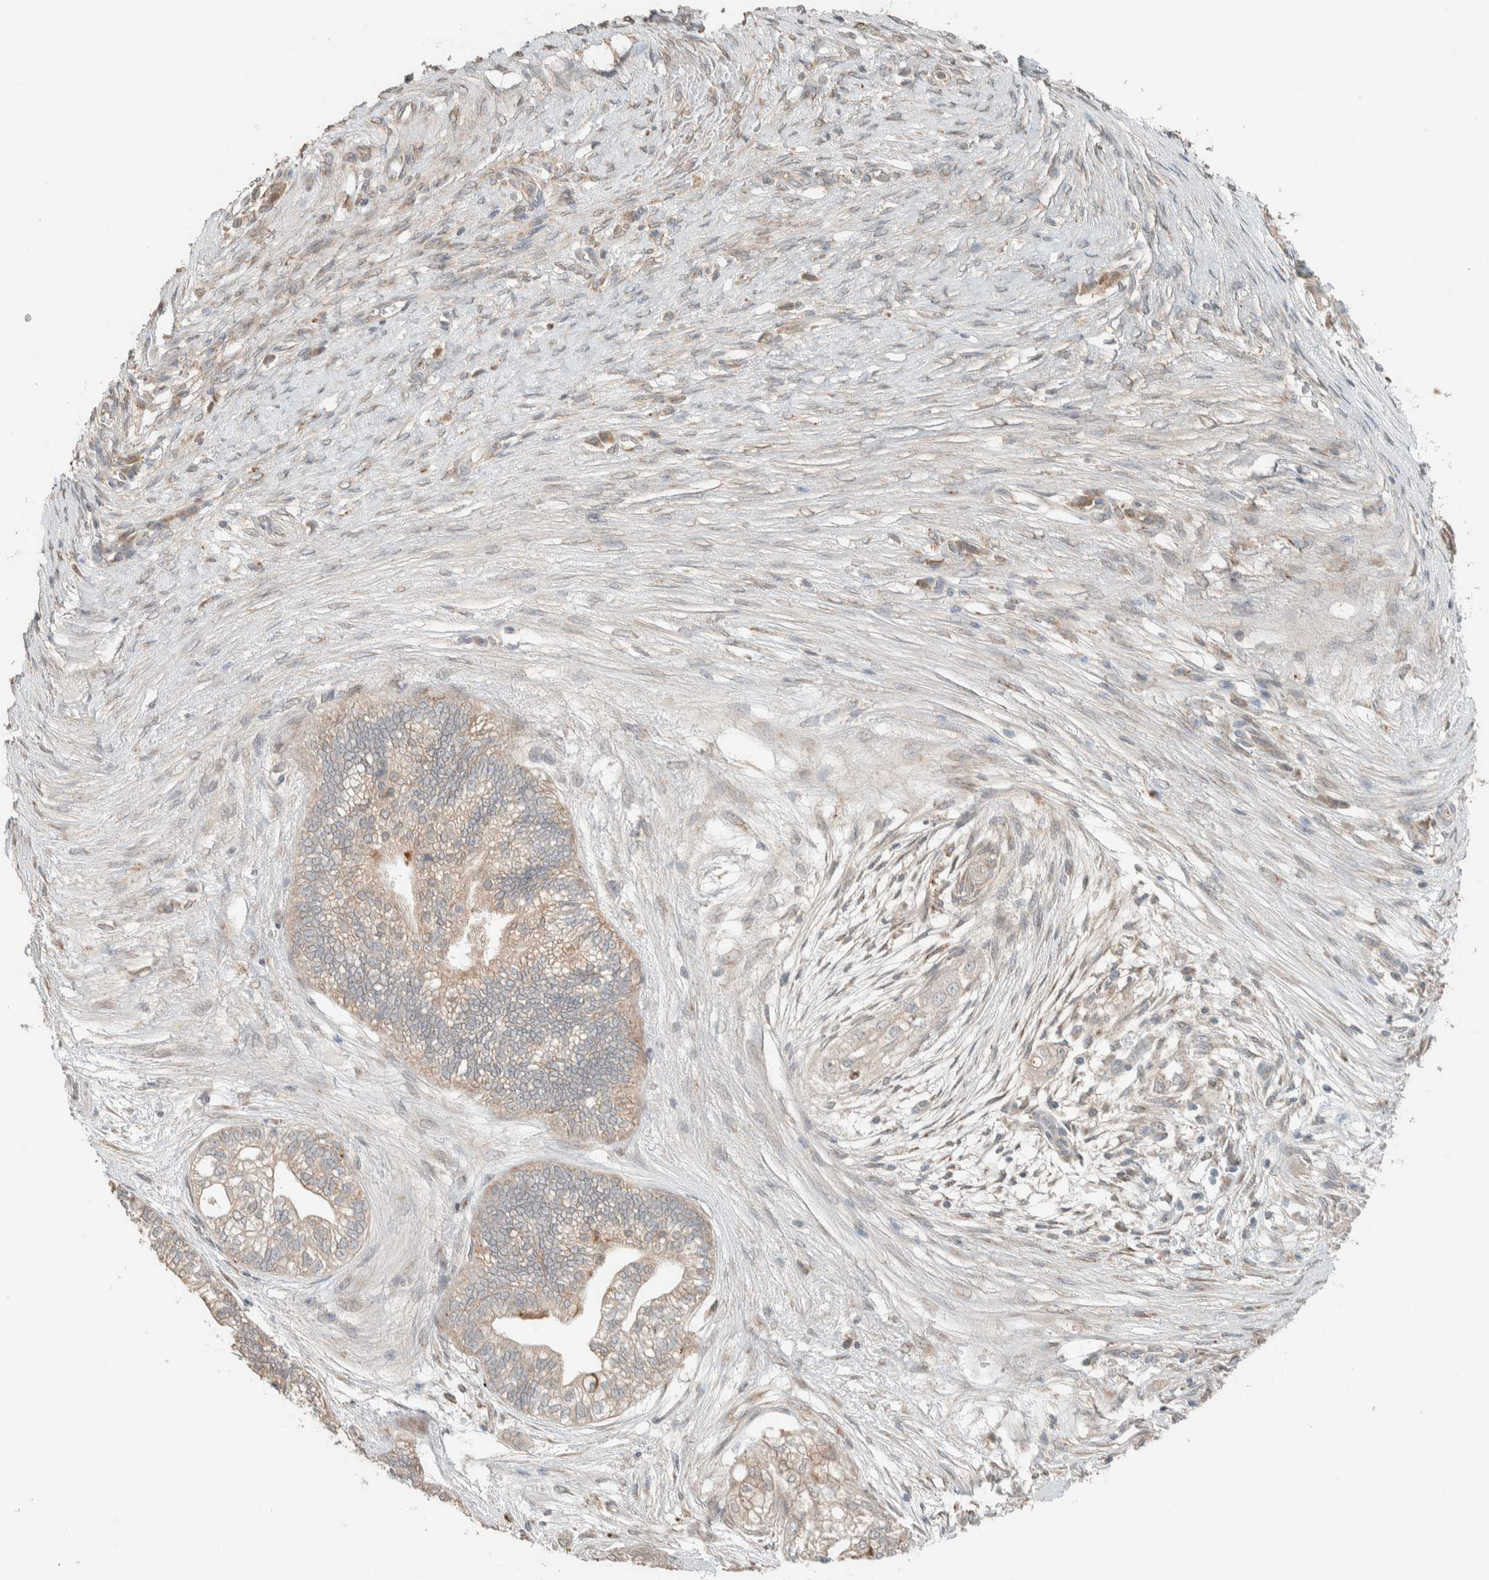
{"staining": {"intensity": "weak", "quantity": "<25%", "location": "cytoplasmic/membranous"}, "tissue": "pancreatic cancer", "cell_type": "Tumor cells", "image_type": "cancer", "snomed": [{"axis": "morphology", "description": "Adenocarcinoma, NOS"}, {"axis": "topography", "description": "Pancreas"}], "caption": "IHC histopathology image of neoplastic tissue: human pancreatic adenocarcinoma stained with DAB (3,3'-diaminobenzidine) shows no significant protein staining in tumor cells. (DAB immunohistochemistry with hematoxylin counter stain).", "gene": "NBR1", "patient": {"sex": "male", "age": 72}}